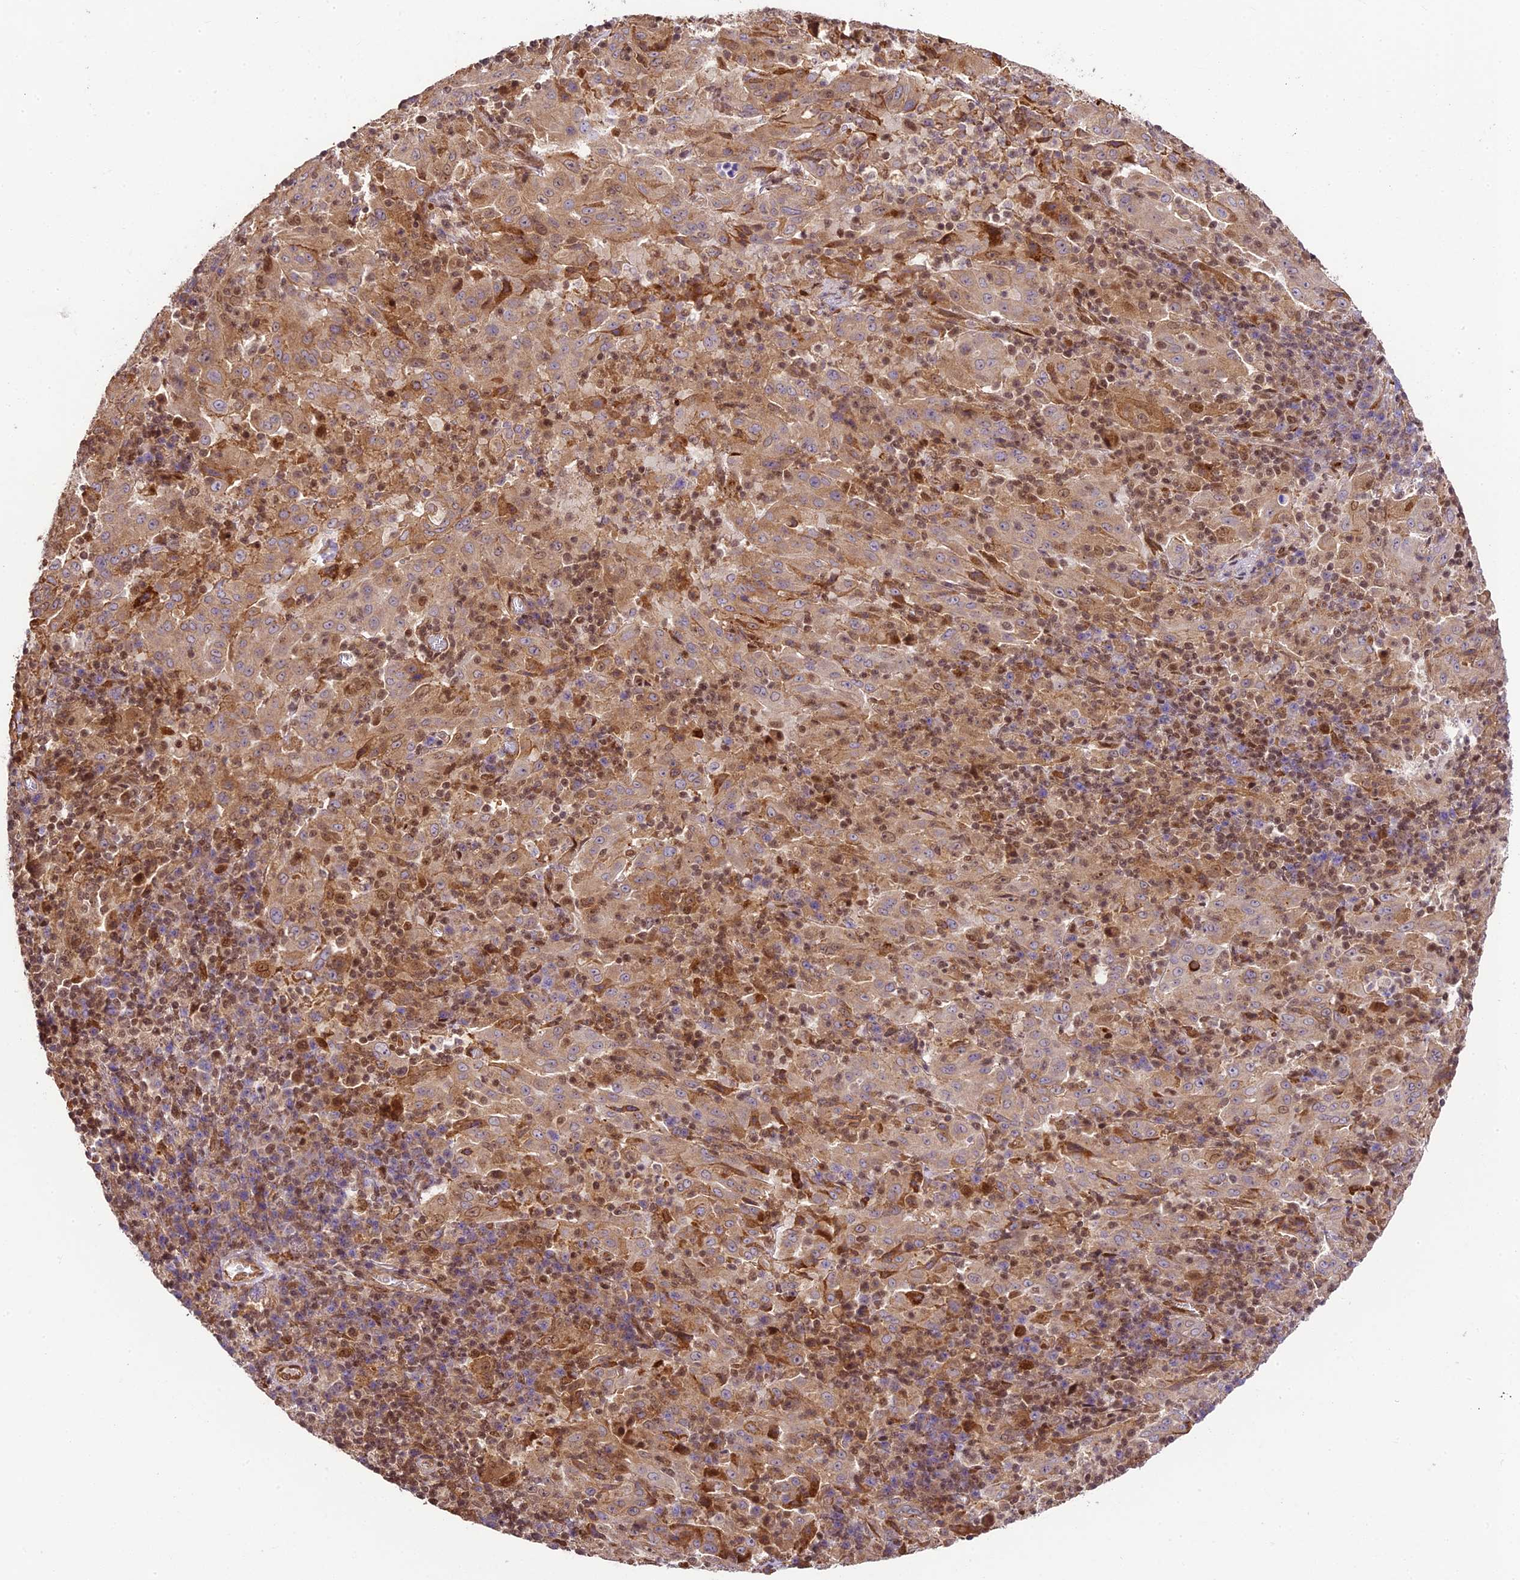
{"staining": {"intensity": "weak", "quantity": "25%-75%", "location": "cytoplasmic/membranous"}, "tissue": "pancreatic cancer", "cell_type": "Tumor cells", "image_type": "cancer", "snomed": [{"axis": "morphology", "description": "Adenocarcinoma, NOS"}, {"axis": "topography", "description": "Pancreas"}], "caption": "Immunohistochemistry image of neoplastic tissue: human pancreatic cancer stained using immunohistochemistry demonstrates low levels of weak protein expression localized specifically in the cytoplasmic/membranous of tumor cells, appearing as a cytoplasmic/membranous brown color.", "gene": "TRIM22", "patient": {"sex": "male", "age": 63}}